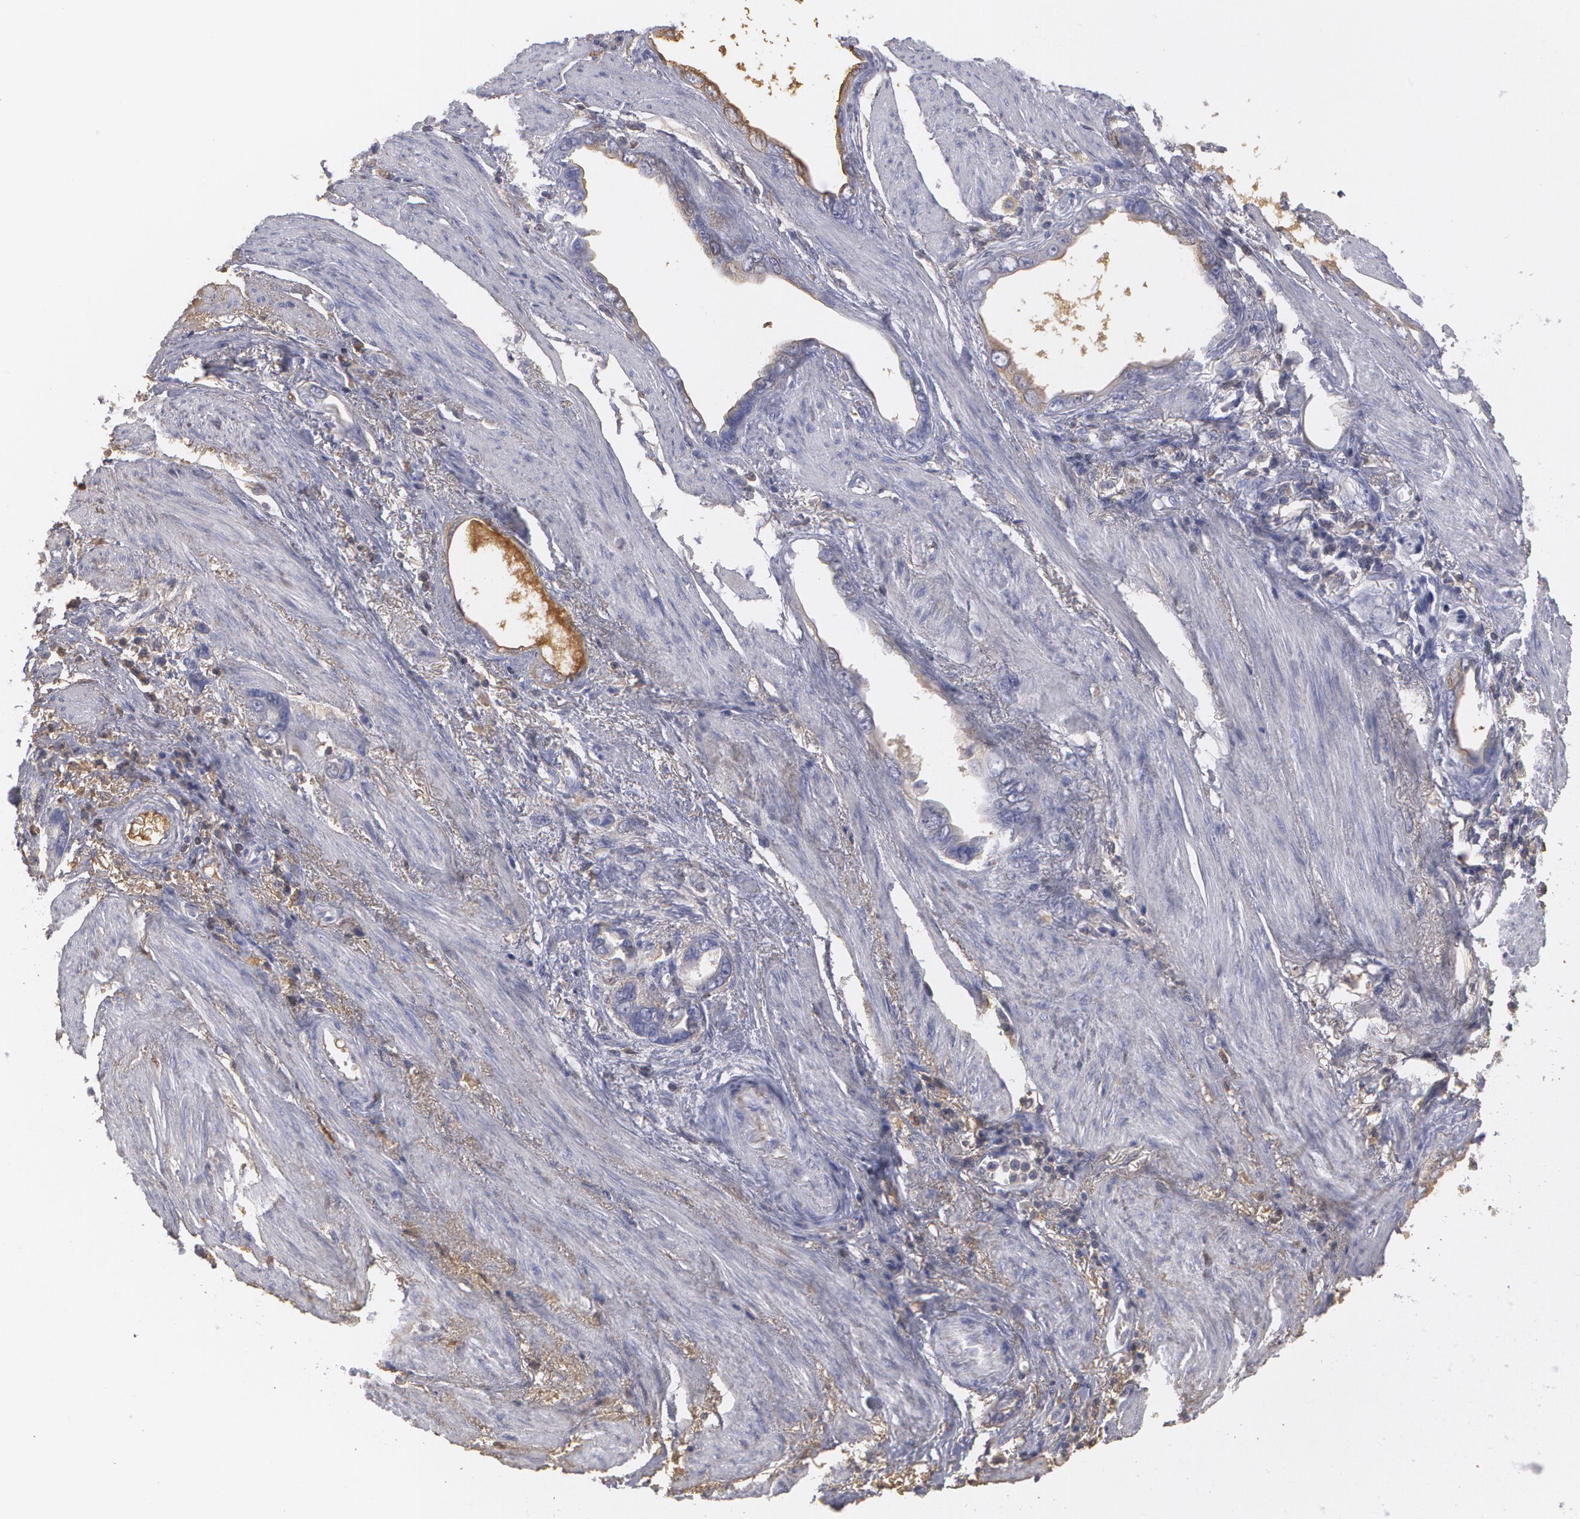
{"staining": {"intensity": "moderate", "quantity": "25%-75%", "location": "cytoplasmic/membranous"}, "tissue": "stomach cancer", "cell_type": "Tumor cells", "image_type": "cancer", "snomed": [{"axis": "morphology", "description": "Adenocarcinoma, NOS"}, {"axis": "topography", "description": "Stomach"}], "caption": "High-magnification brightfield microscopy of stomach cancer (adenocarcinoma) stained with DAB (brown) and counterstained with hematoxylin (blue). tumor cells exhibit moderate cytoplasmic/membranous staining is present in approximately25%-75% of cells. (DAB IHC with brightfield microscopy, high magnification).", "gene": "SERPINA1", "patient": {"sex": "male", "age": 78}}